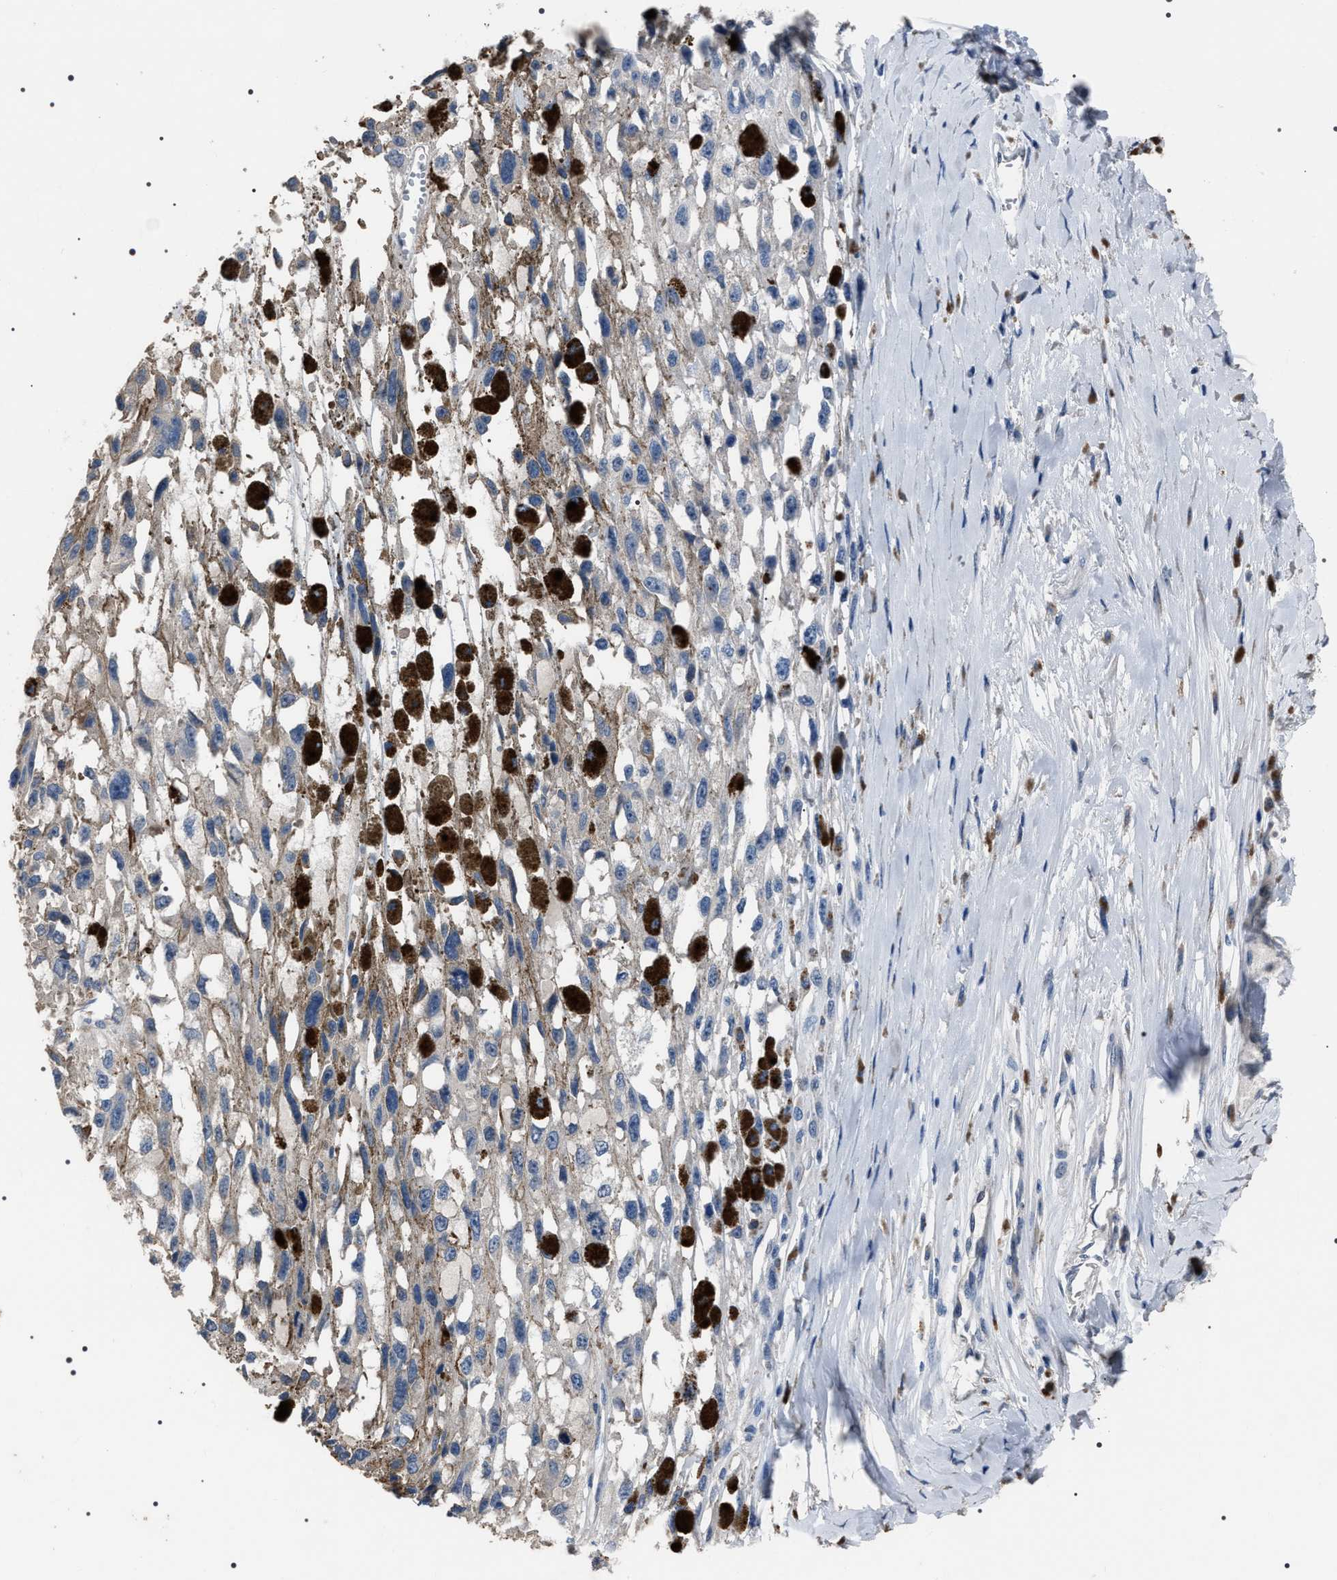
{"staining": {"intensity": "negative", "quantity": "none", "location": "none"}, "tissue": "melanoma", "cell_type": "Tumor cells", "image_type": "cancer", "snomed": [{"axis": "morphology", "description": "Malignant melanoma, Metastatic site"}, {"axis": "topography", "description": "Lymph node"}], "caption": "Immunohistochemical staining of human malignant melanoma (metastatic site) shows no significant staining in tumor cells.", "gene": "TRIM54", "patient": {"sex": "male", "age": 59}}